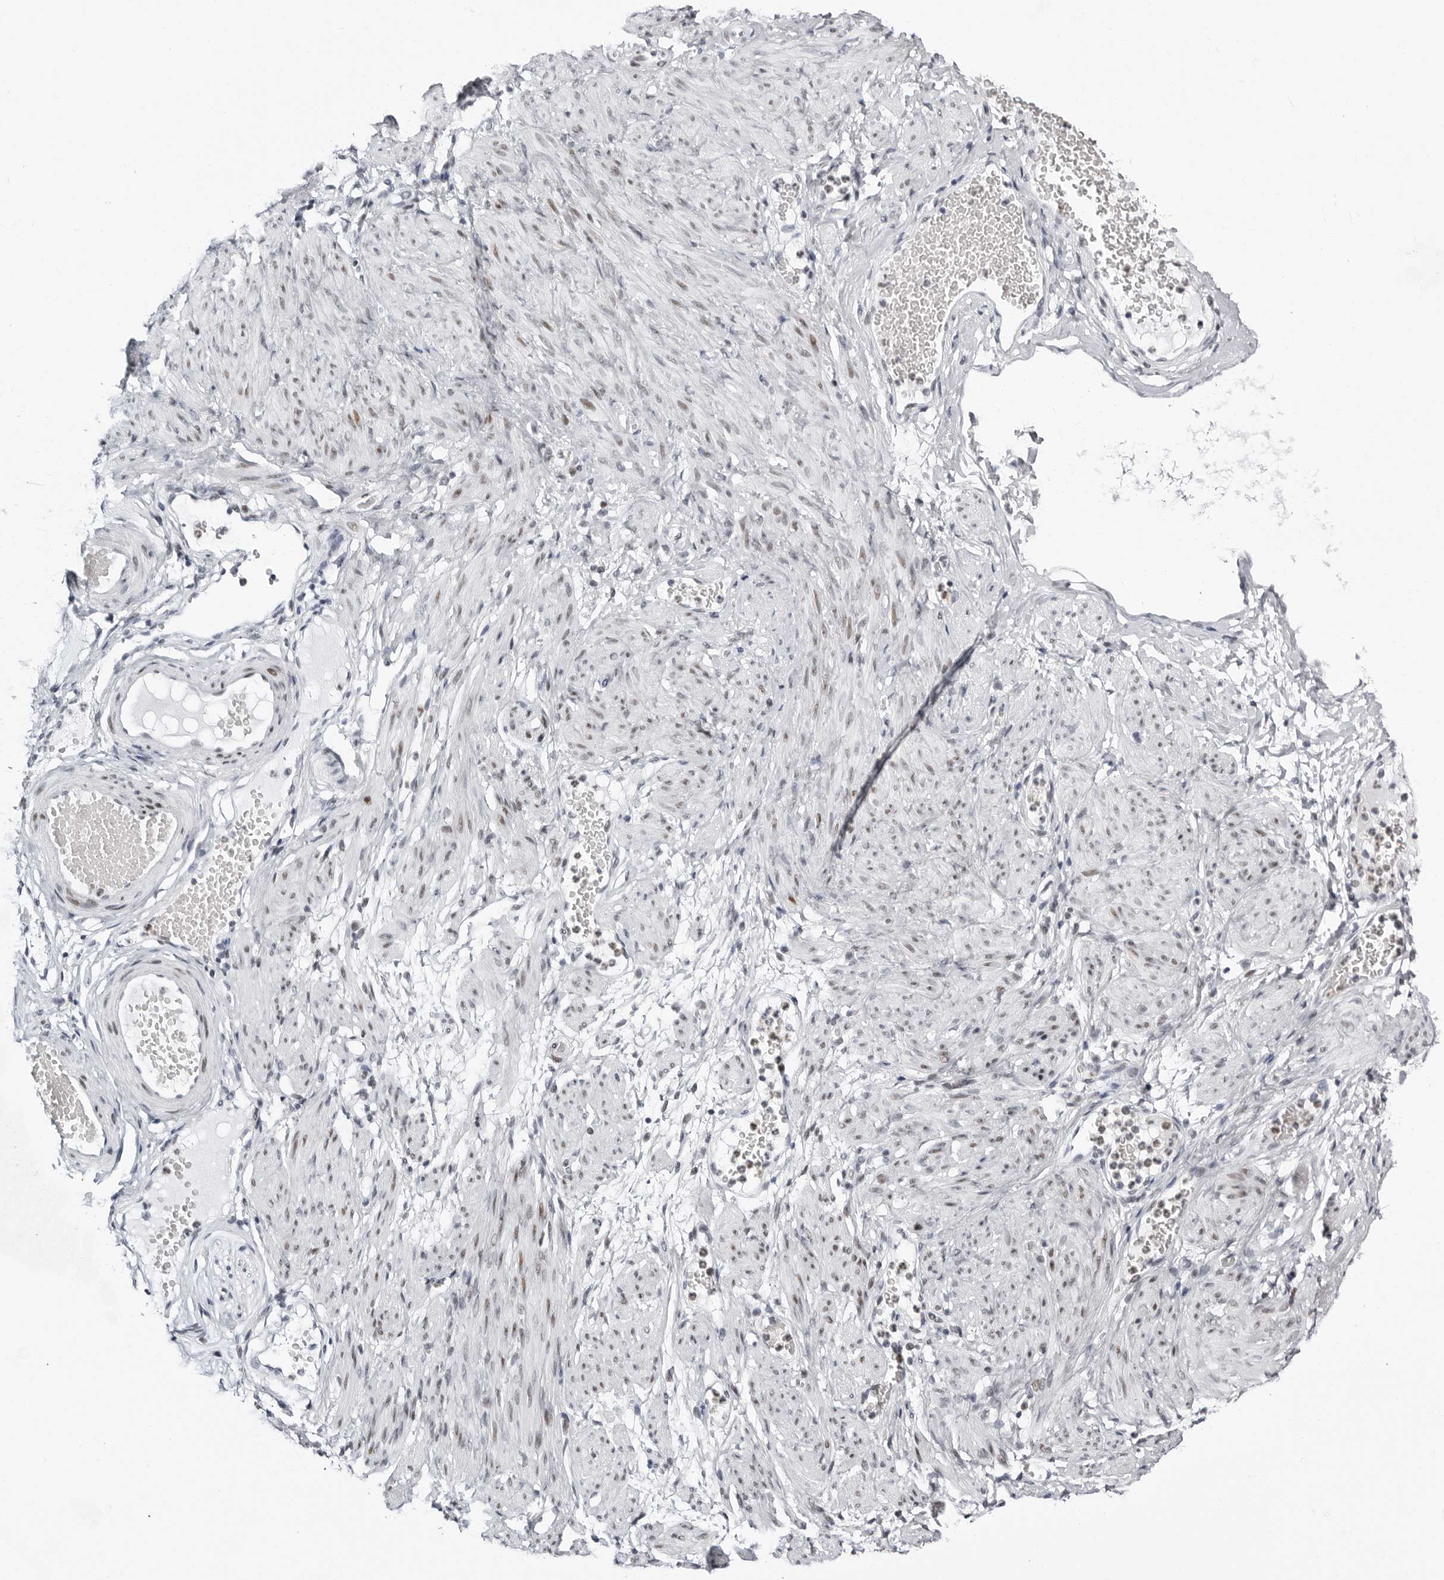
{"staining": {"intensity": "negative", "quantity": "none", "location": "none"}, "tissue": "adipose tissue", "cell_type": "Adipocytes", "image_type": "normal", "snomed": [{"axis": "morphology", "description": "Normal tissue, NOS"}, {"axis": "topography", "description": "Smooth muscle"}, {"axis": "topography", "description": "Peripheral nerve tissue"}], "caption": "Immunohistochemistry histopathology image of normal adipose tissue: adipose tissue stained with DAB (3,3'-diaminobenzidine) demonstrates no significant protein expression in adipocytes.", "gene": "VEZF1", "patient": {"sex": "female", "age": 39}}